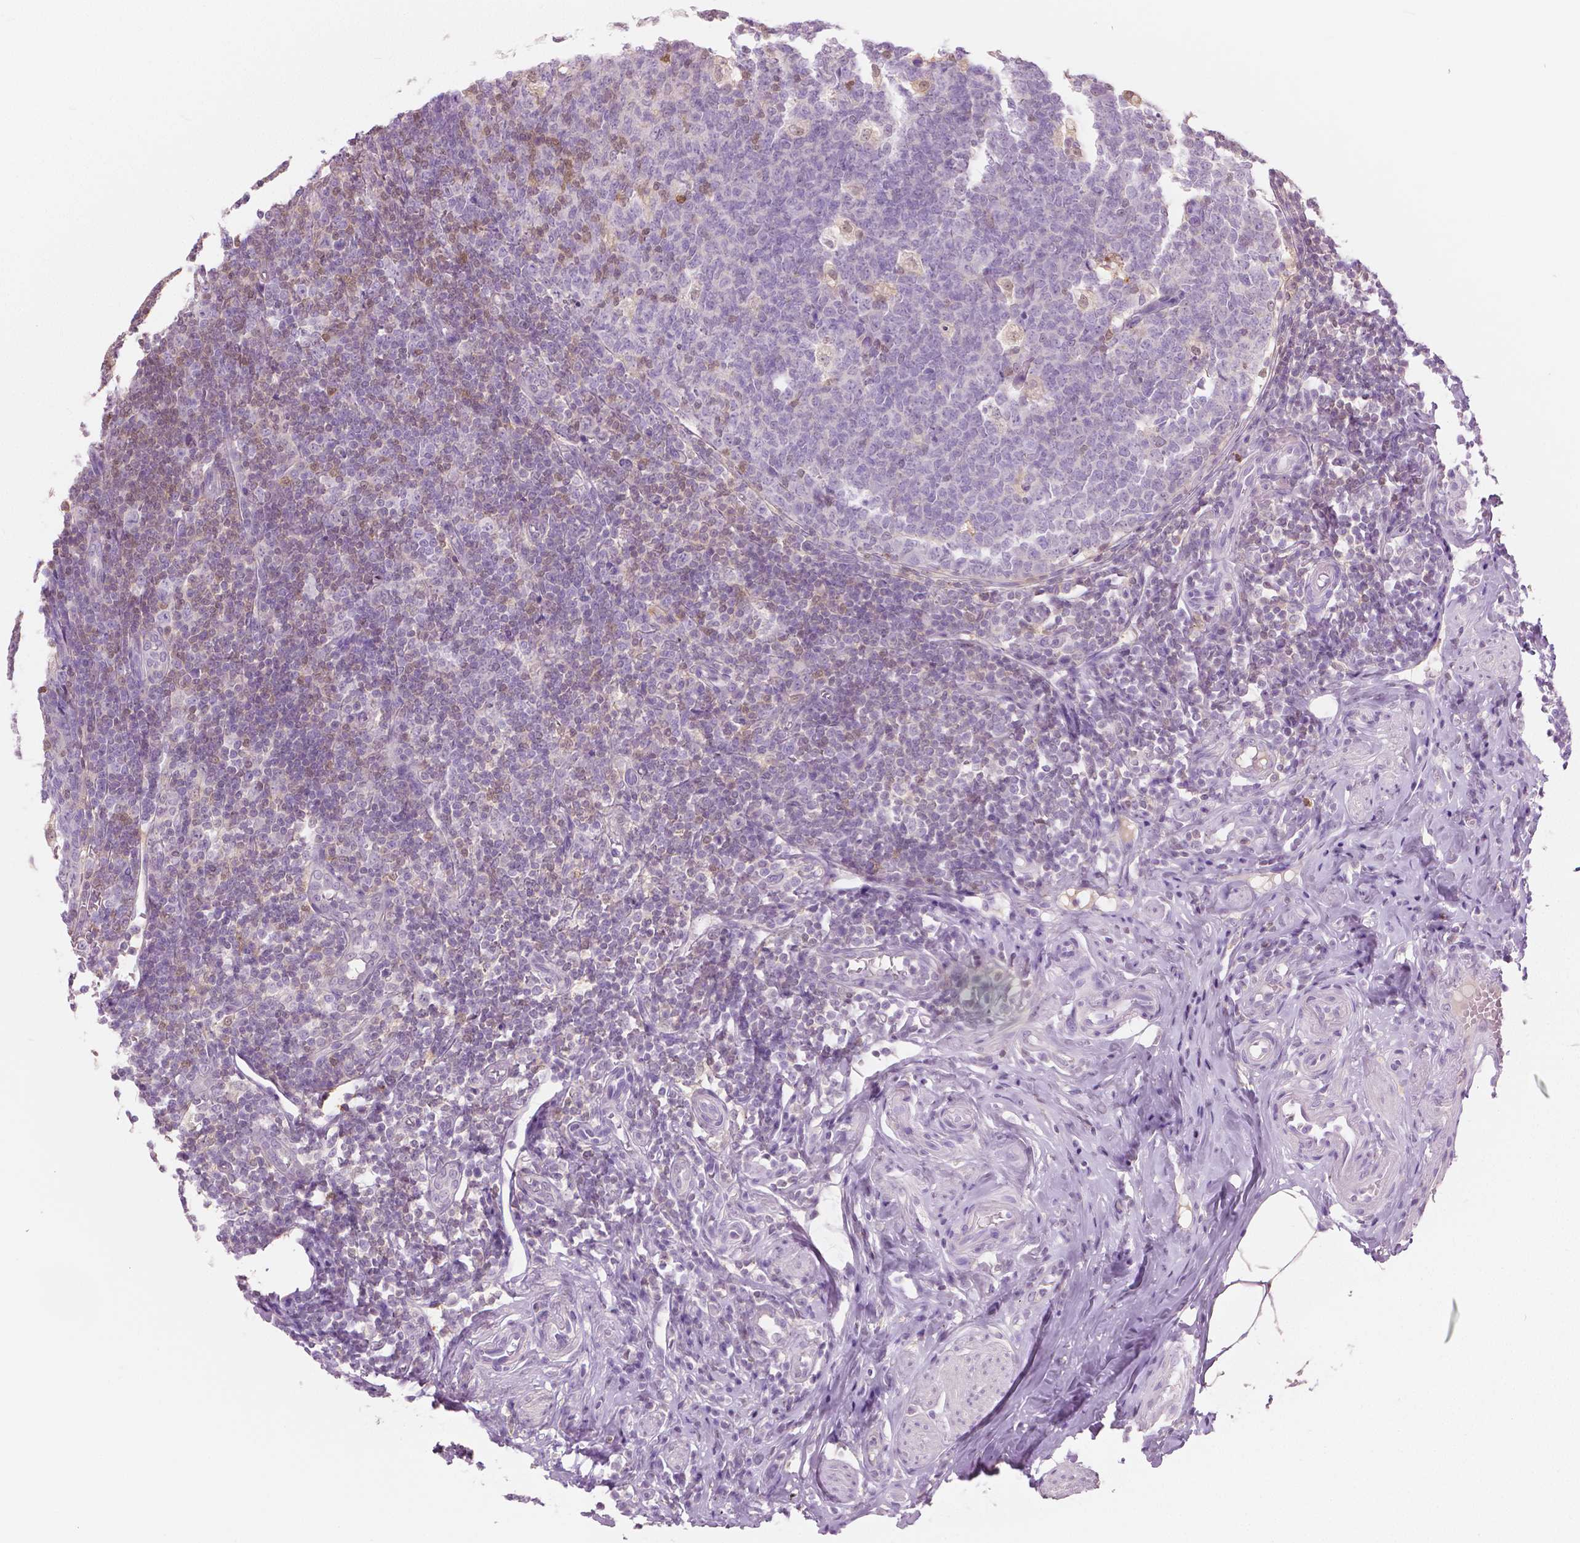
{"staining": {"intensity": "weak", "quantity": "<25%", "location": "cytoplasmic/membranous"}, "tissue": "appendix", "cell_type": "Glandular cells", "image_type": "normal", "snomed": [{"axis": "morphology", "description": "Normal tissue, NOS"}, {"axis": "topography", "description": "Appendix"}], "caption": "Appendix was stained to show a protein in brown. There is no significant expression in glandular cells. (DAB (3,3'-diaminobenzidine) immunohistochemistry (IHC), high magnification).", "gene": "GALM", "patient": {"sex": "male", "age": 18}}